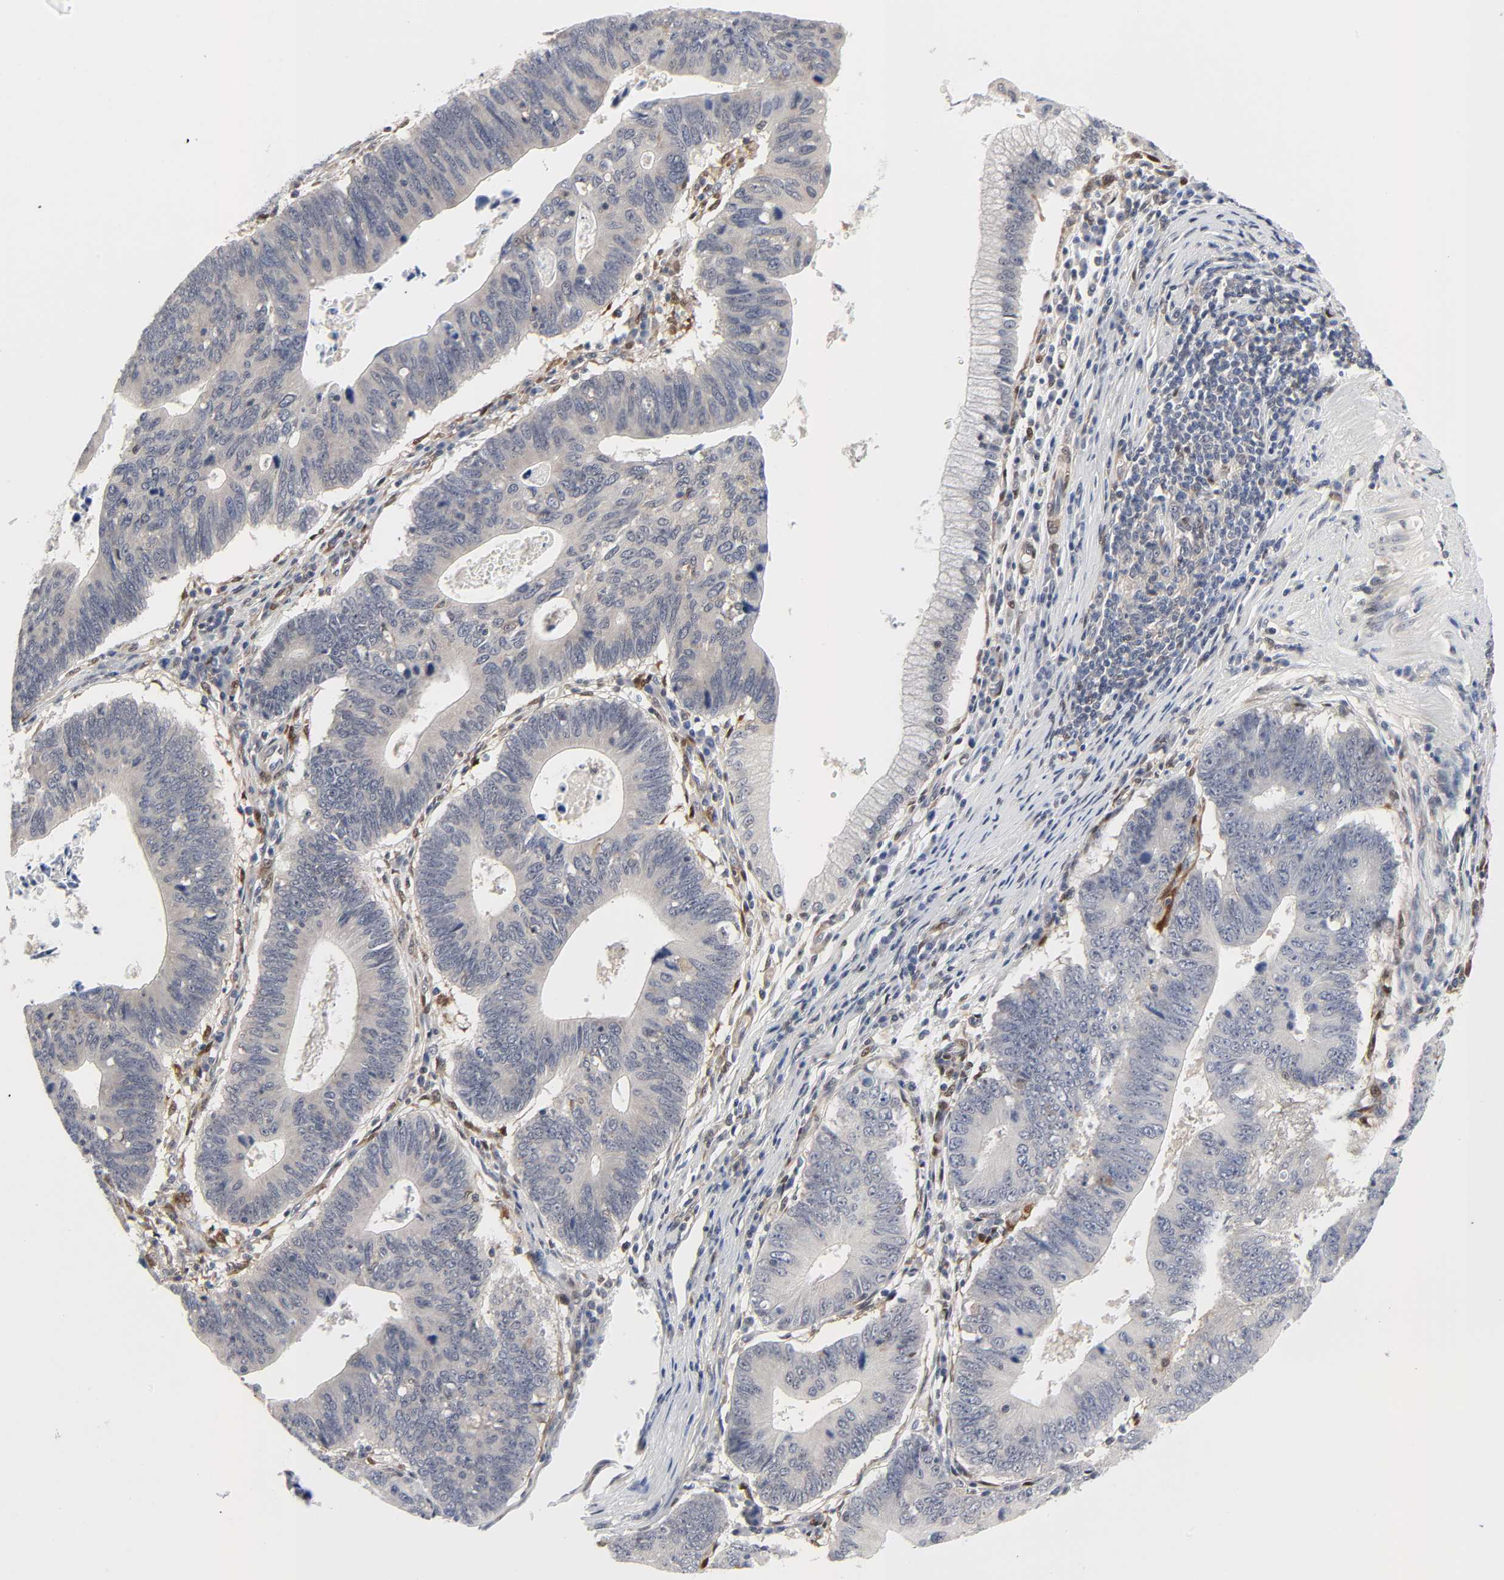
{"staining": {"intensity": "negative", "quantity": "none", "location": "none"}, "tissue": "stomach cancer", "cell_type": "Tumor cells", "image_type": "cancer", "snomed": [{"axis": "morphology", "description": "Adenocarcinoma, NOS"}, {"axis": "topography", "description": "Stomach"}], "caption": "Tumor cells are negative for protein expression in human stomach cancer (adenocarcinoma).", "gene": "PTEN", "patient": {"sex": "male", "age": 59}}